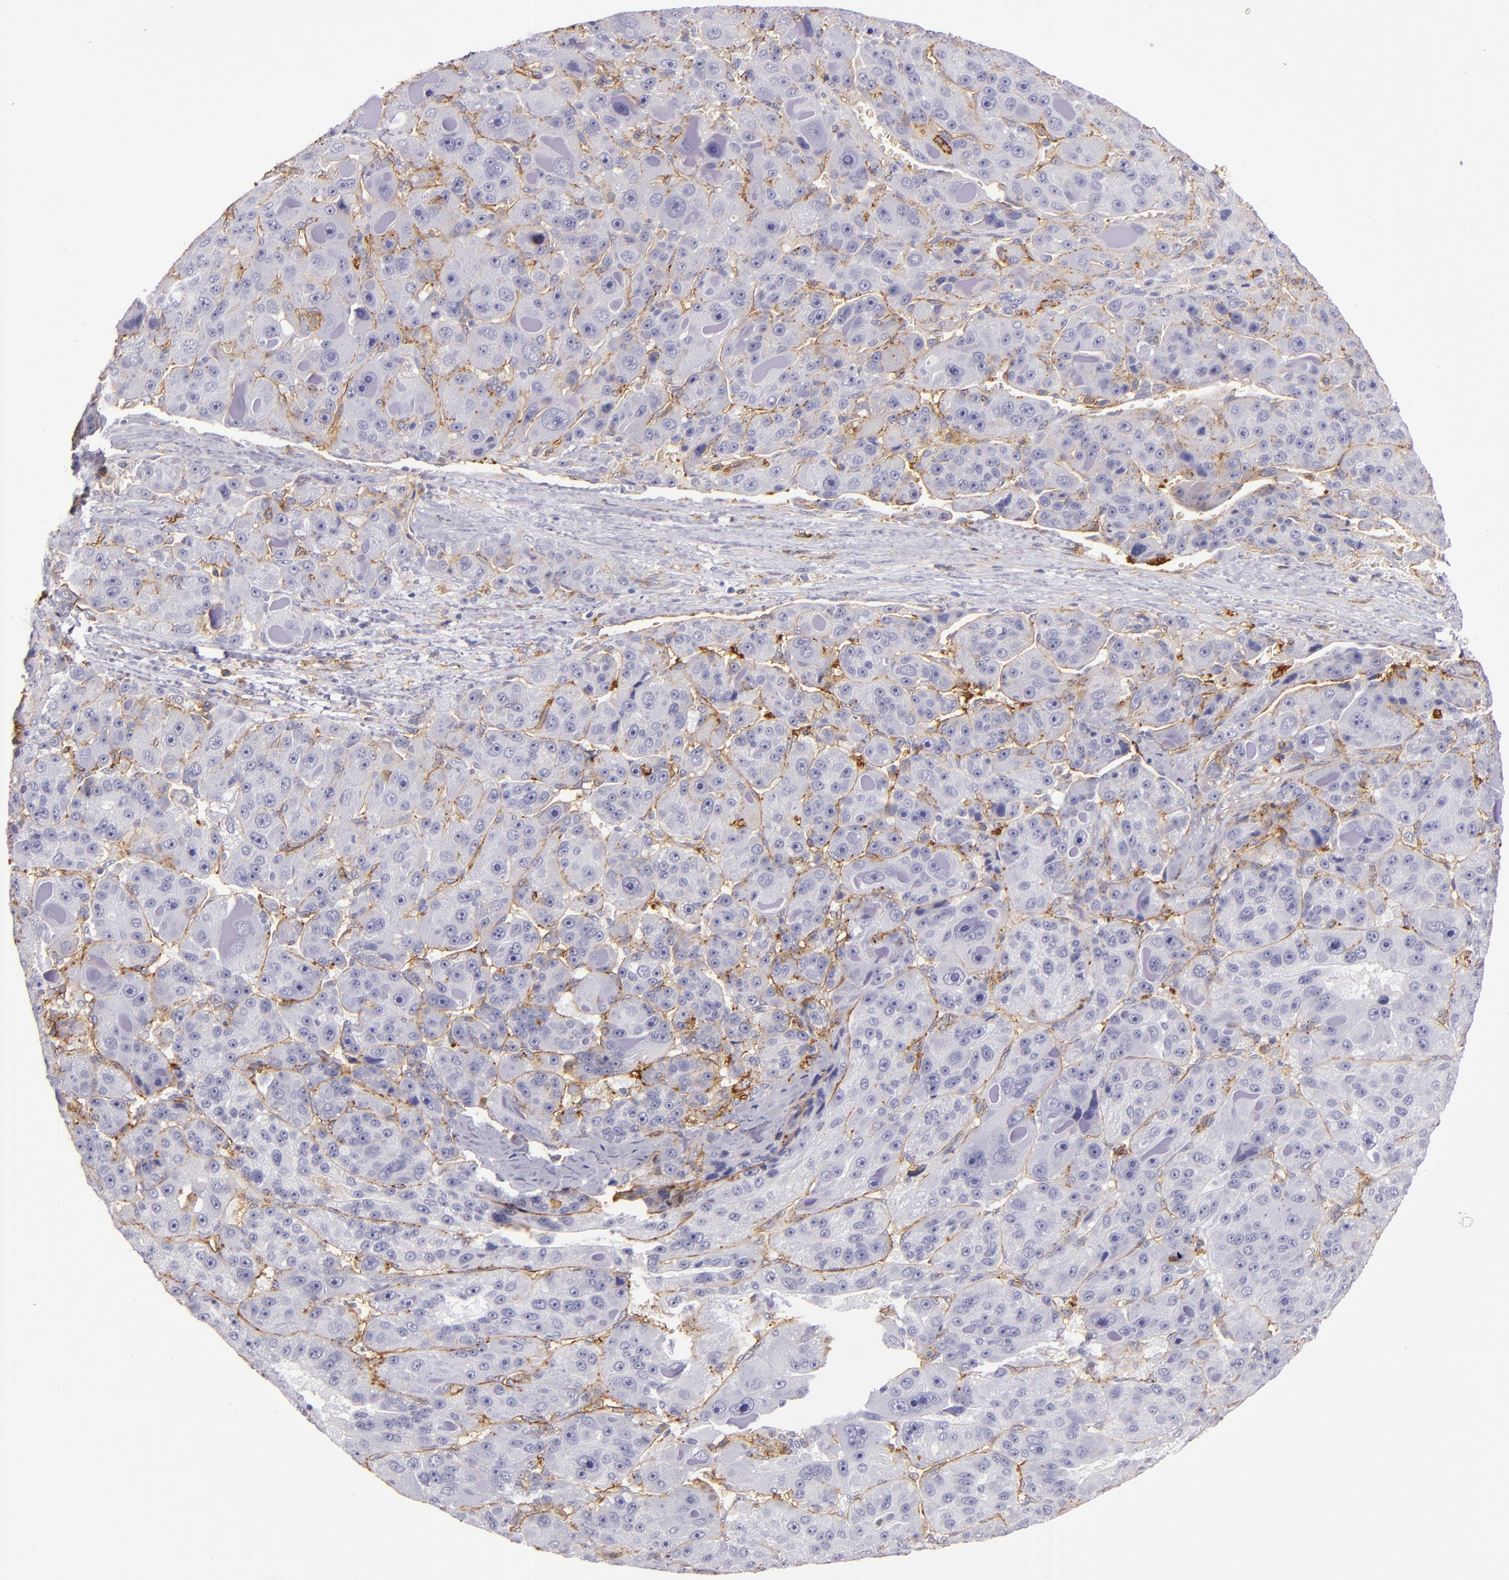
{"staining": {"intensity": "negative", "quantity": "none", "location": "none"}, "tissue": "liver cancer", "cell_type": "Tumor cells", "image_type": "cancer", "snomed": [{"axis": "morphology", "description": "Carcinoma, Hepatocellular, NOS"}, {"axis": "topography", "description": "Liver"}], "caption": "This is an immunohistochemistry (IHC) histopathology image of hepatocellular carcinoma (liver). There is no positivity in tumor cells.", "gene": "CD9", "patient": {"sex": "male", "age": 76}}